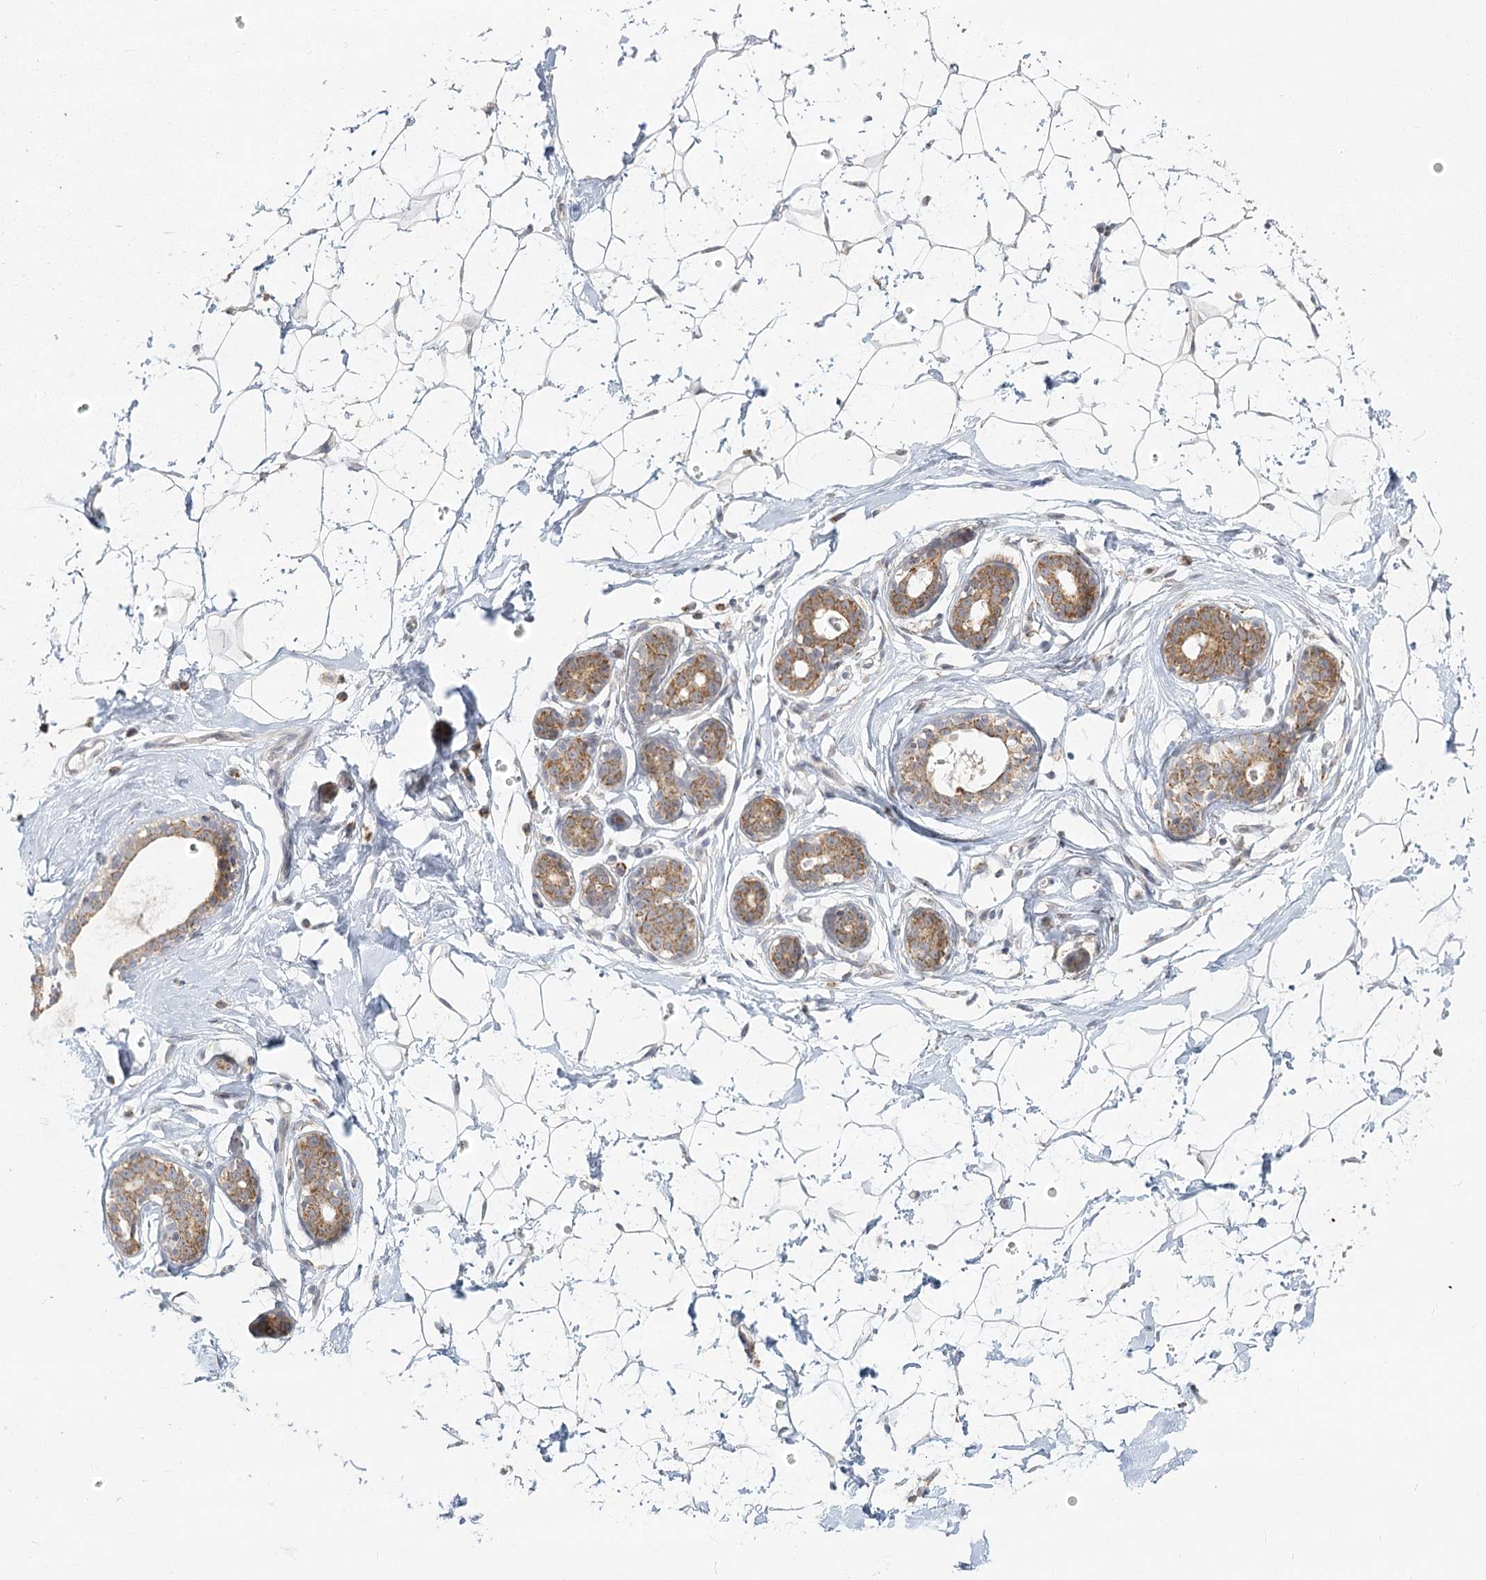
{"staining": {"intensity": "negative", "quantity": "none", "location": "none"}, "tissue": "breast", "cell_type": "Adipocytes", "image_type": "normal", "snomed": [{"axis": "morphology", "description": "Normal tissue, NOS"}, {"axis": "morphology", "description": "Adenoma, NOS"}, {"axis": "topography", "description": "Breast"}], "caption": "IHC of normal breast demonstrates no positivity in adipocytes.", "gene": "LACTB", "patient": {"sex": "female", "age": 23}}